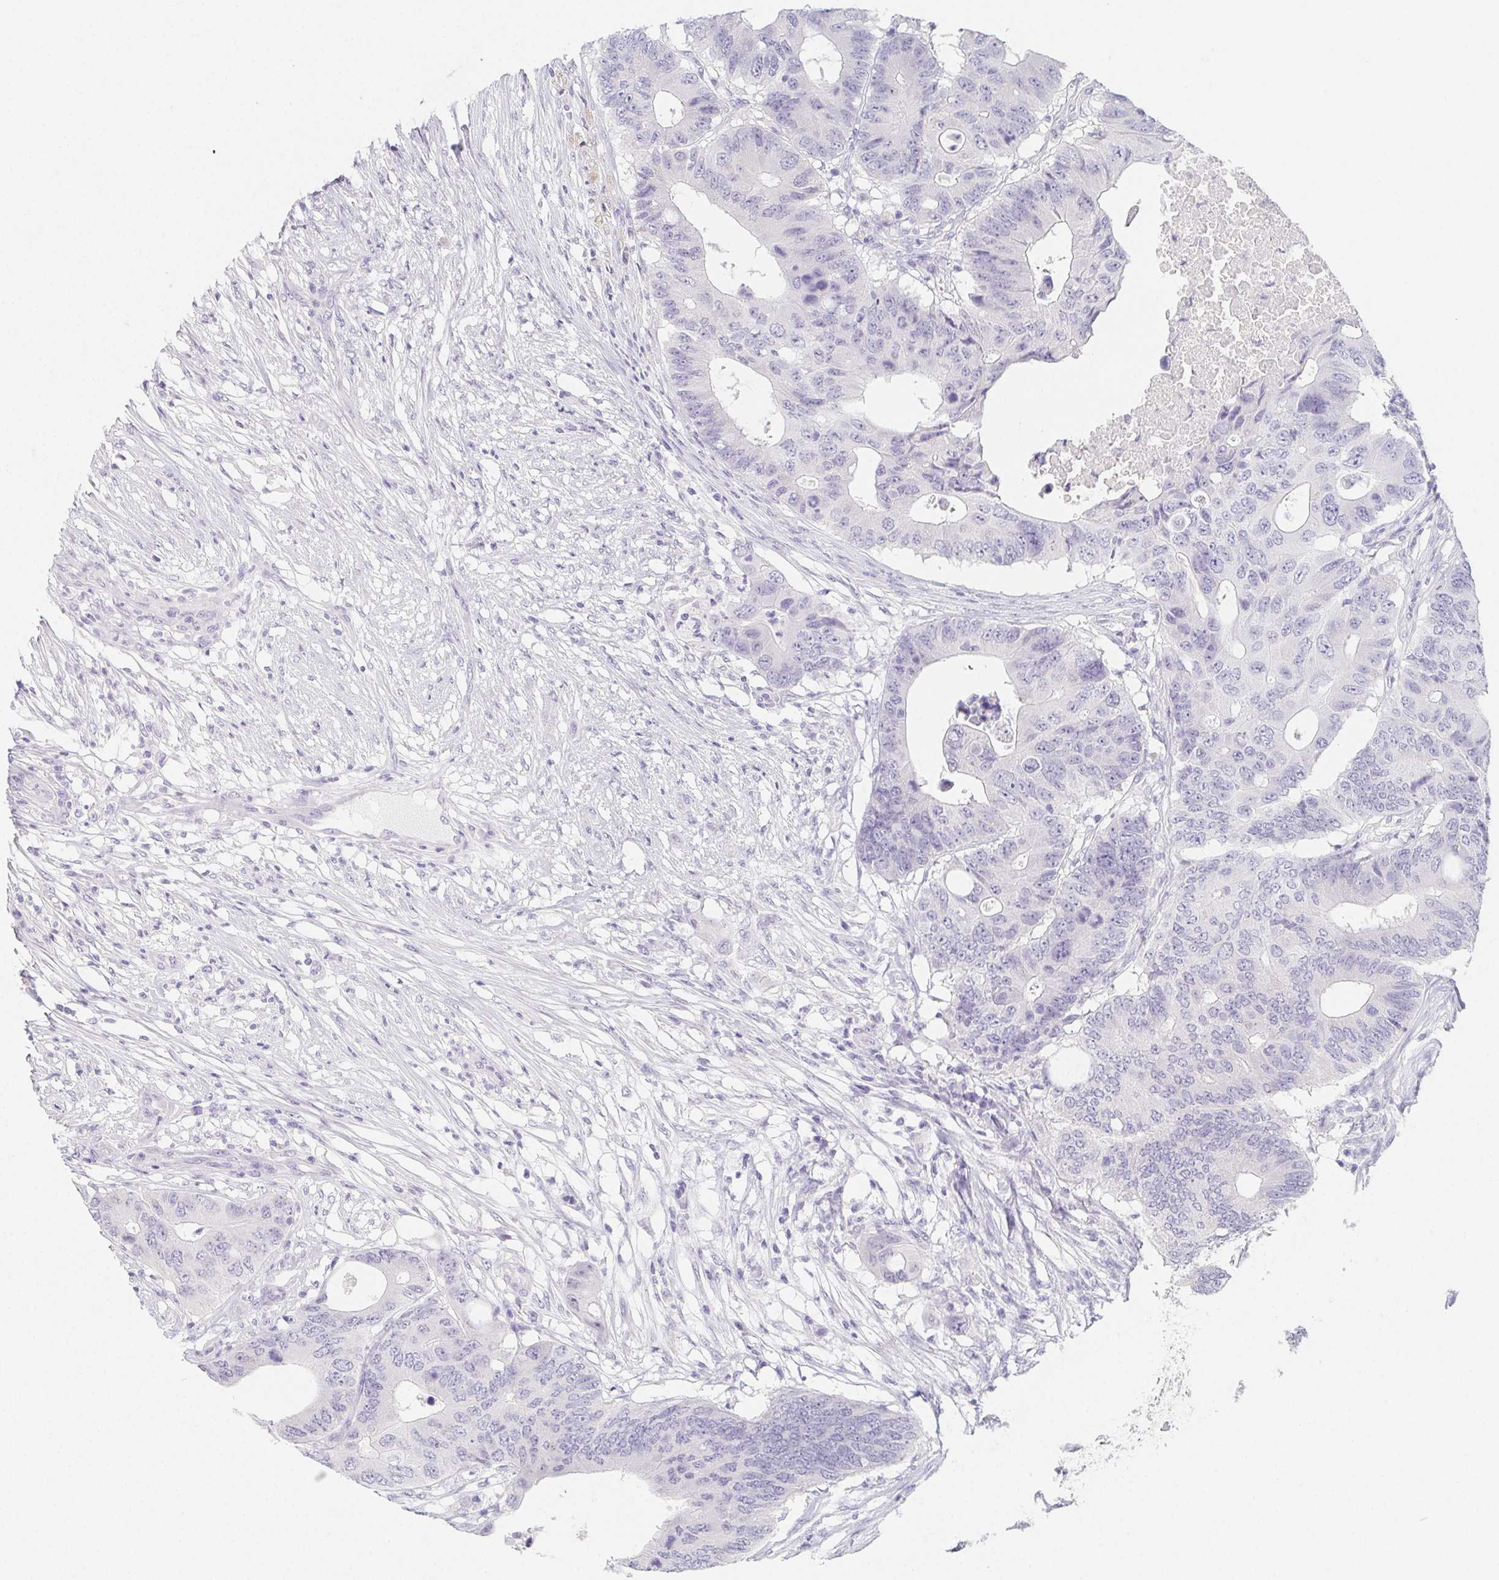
{"staining": {"intensity": "negative", "quantity": "none", "location": "none"}, "tissue": "colorectal cancer", "cell_type": "Tumor cells", "image_type": "cancer", "snomed": [{"axis": "morphology", "description": "Adenocarcinoma, NOS"}, {"axis": "topography", "description": "Colon"}], "caption": "Protein analysis of colorectal adenocarcinoma displays no significant staining in tumor cells.", "gene": "GLIPR1L1", "patient": {"sex": "male", "age": 71}}